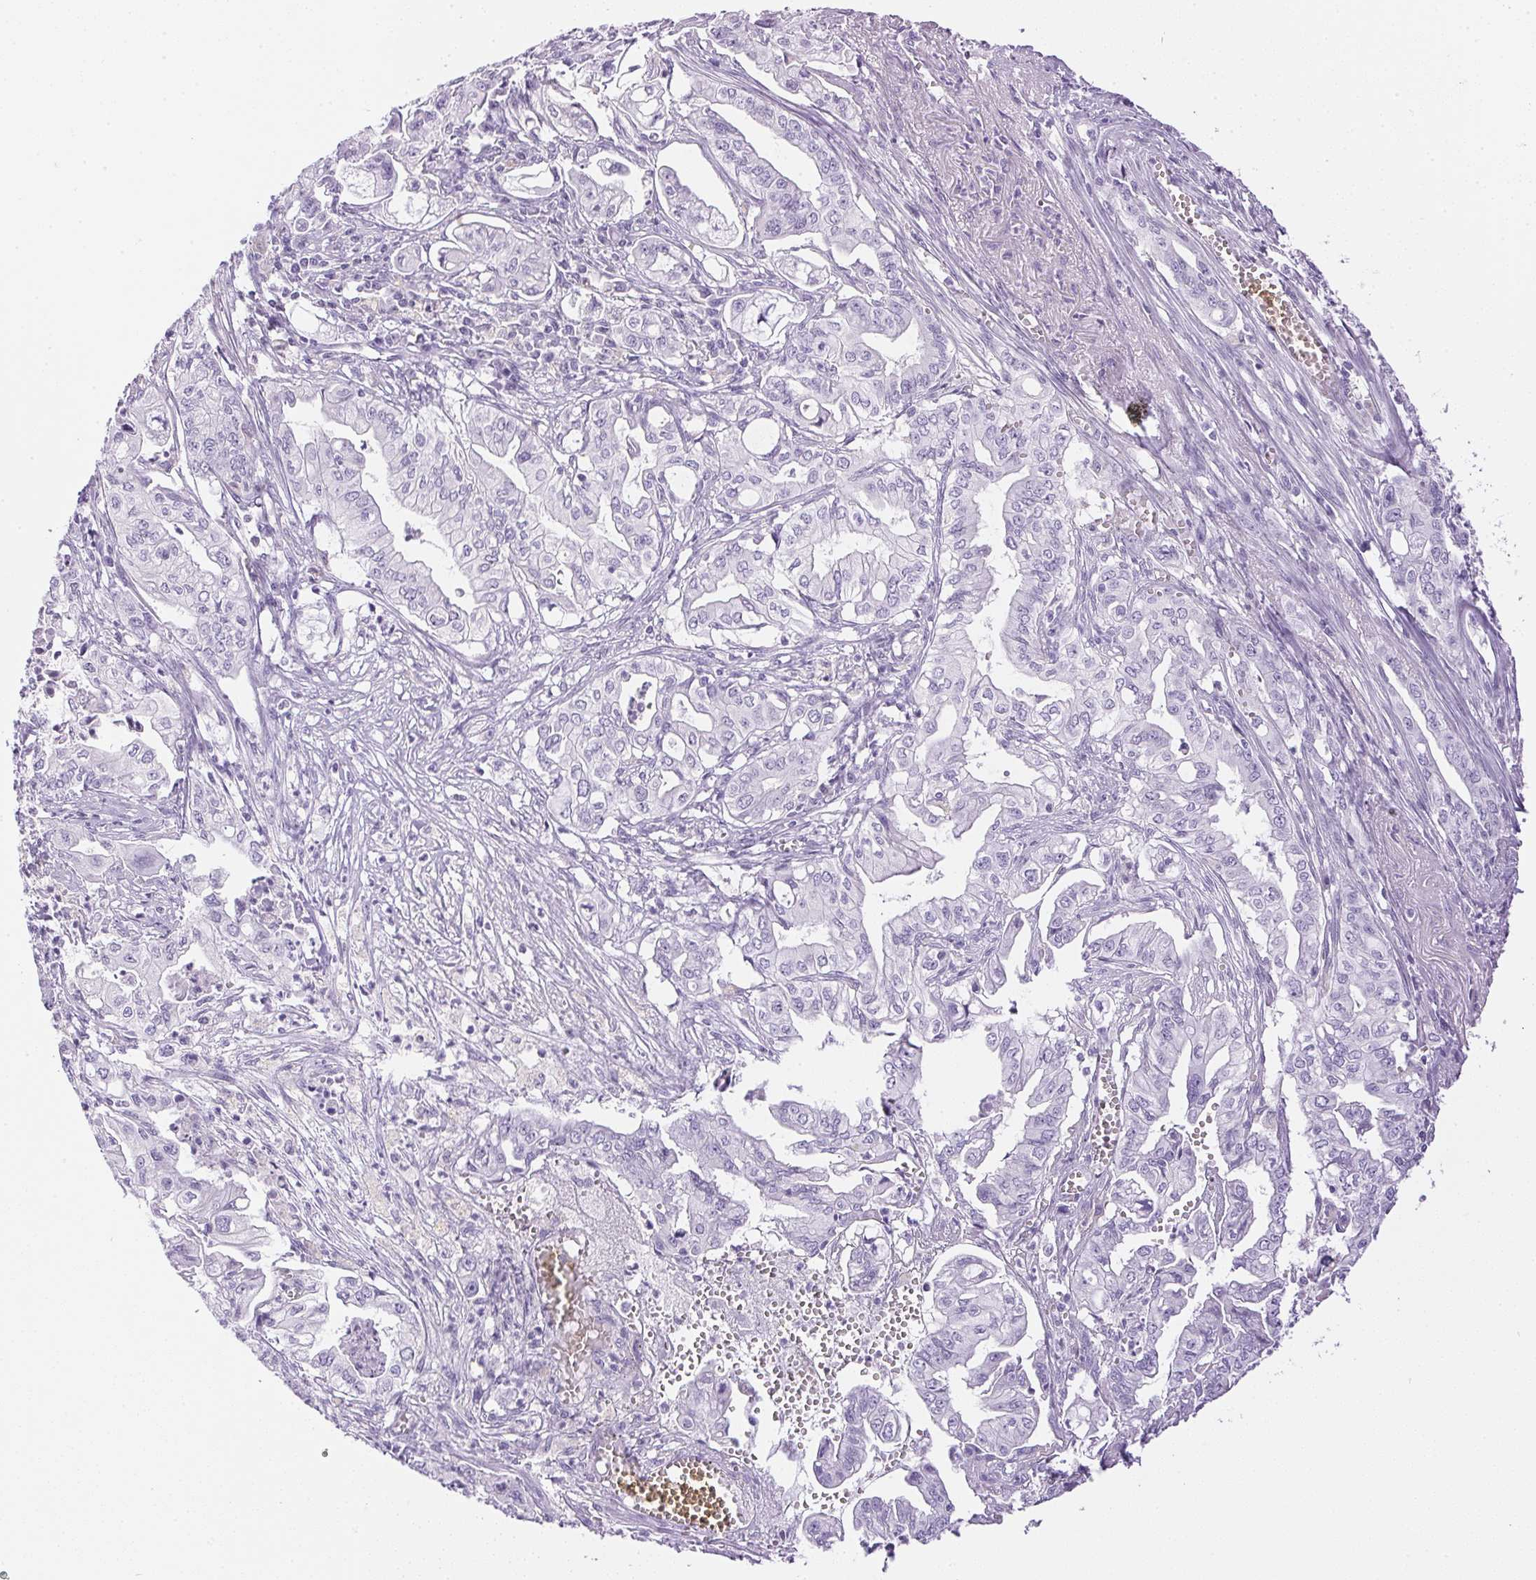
{"staining": {"intensity": "negative", "quantity": "none", "location": "none"}, "tissue": "pancreatic cancer", "cell_type": "Tumor cells", "image_type": "cancer", "snomed": [{"axis": "morphology", "description": "Adenocarcinoma, NOS"}, {"axis": "topography", "description": "Pancreas"}], "caption": "Histopathology image shows no significant protein positivity in tumor cells of pancreatic cancer (adenocarcinoma). The staining was performed using DAB (3,3'-diaminobenzidine) to visualize the protein expression in brown, while the nuclei were stained in blue with hematoxylin (Magnification: 20x).", "gene": "ATP6V1G3", "patient": {"sex": "male", "age": 68}}